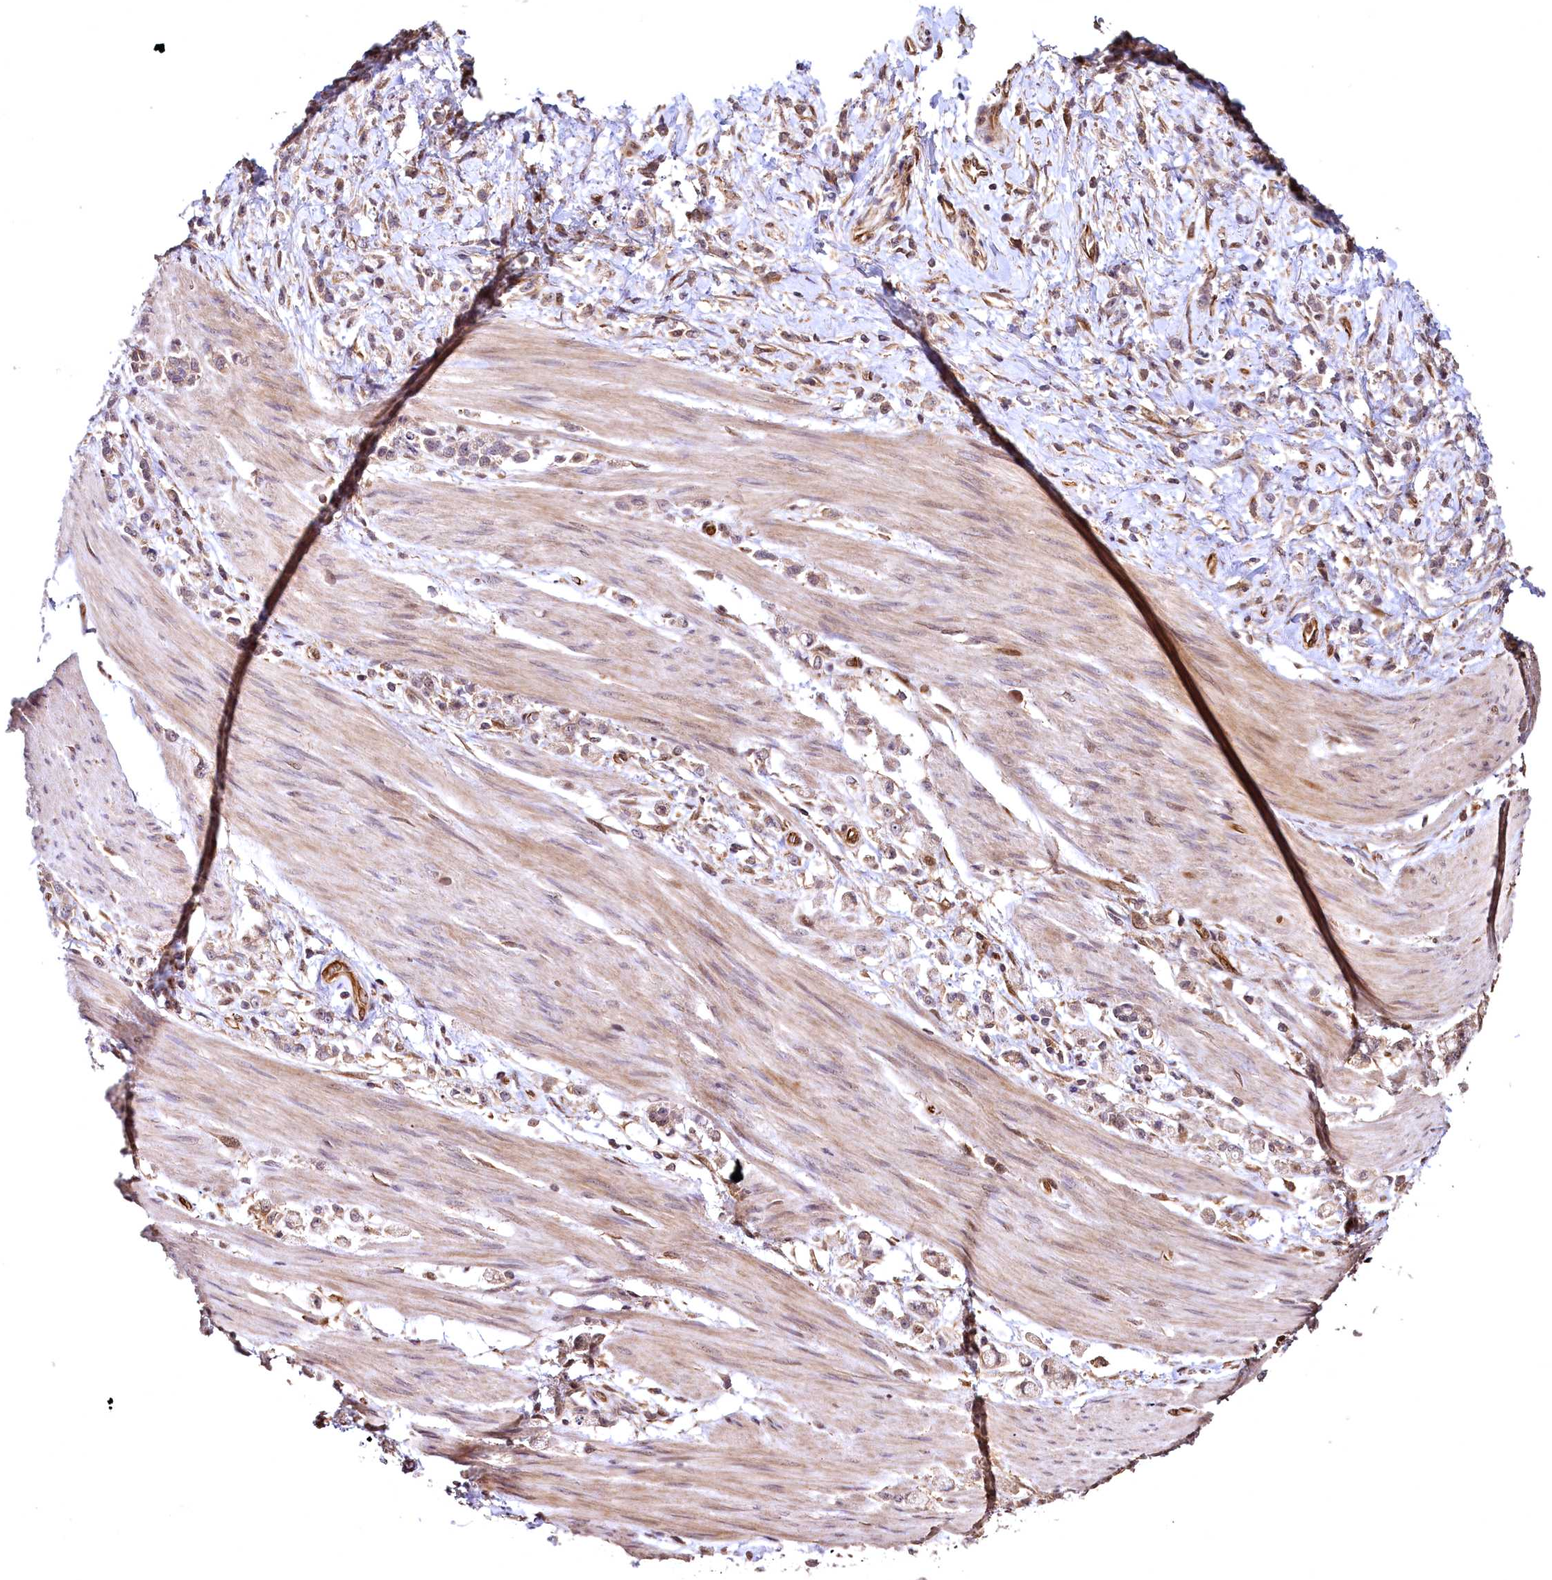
{"staining": {"intensity": "weak", "quantity": "25%-75%", "location": "cytoplasmic/membranous"}, "tissue": "stomach cancer", "cell_type": "Tumor cells", "image_type": "cancer", "snomed": [{"axis": "morphology", "description": "Adenocarcinoma, NOS"}, {"axis": "topography", "description": "Stomach"}], "caption": "Approximately 25%-75% of tumor cells in stomach cancer (adenocarcinoma) exhibit weak cytoplasmic/membranous protein expression as visualized by brown immunohistochemical staining.", "gene": "TBCEL", "patient": {"sex": "female", "age": 60}}